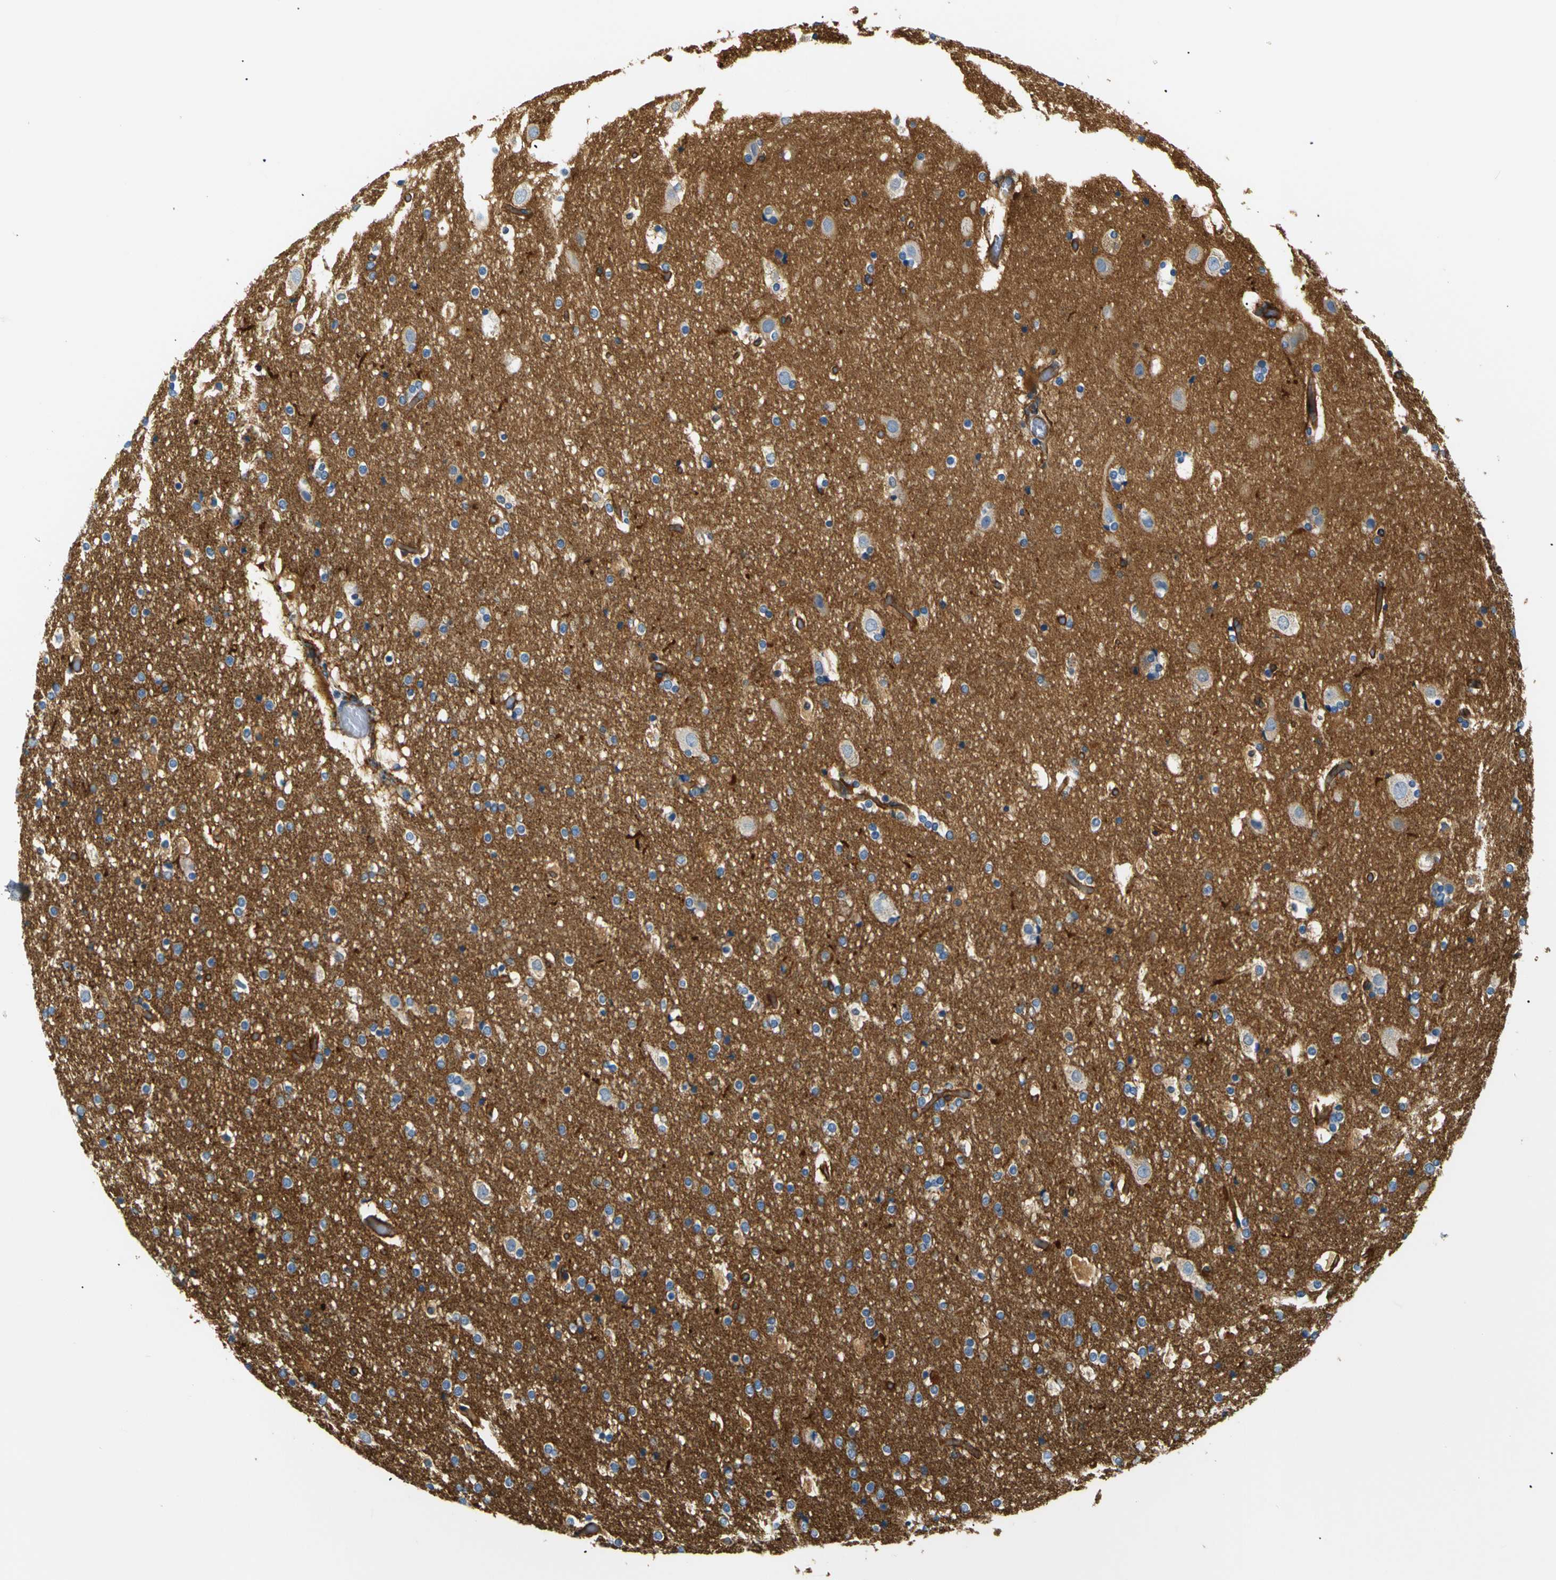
{"staining": {"intensity": "moderate", "quantity": ">75%", "location": "cytoplasmic/membranous"}, "tissue": "cerebral cortex", "cell_type": "Endothelial cells", "image_type": "normal", "snomed": [{"axis": "morphology", "description": "Normal tissue, NOS"}, {"axis": "topography", "description": "Cerebral cortex"}], "caption": "The photomicrograph shows staining of unremarkable cerebral cortex, revealing moderate cytoplasmic/membranous protein staining (brown color) within endothelial cells.", "gene": "SPTBN1", "patient": {"sex": "male", "age": 57}}